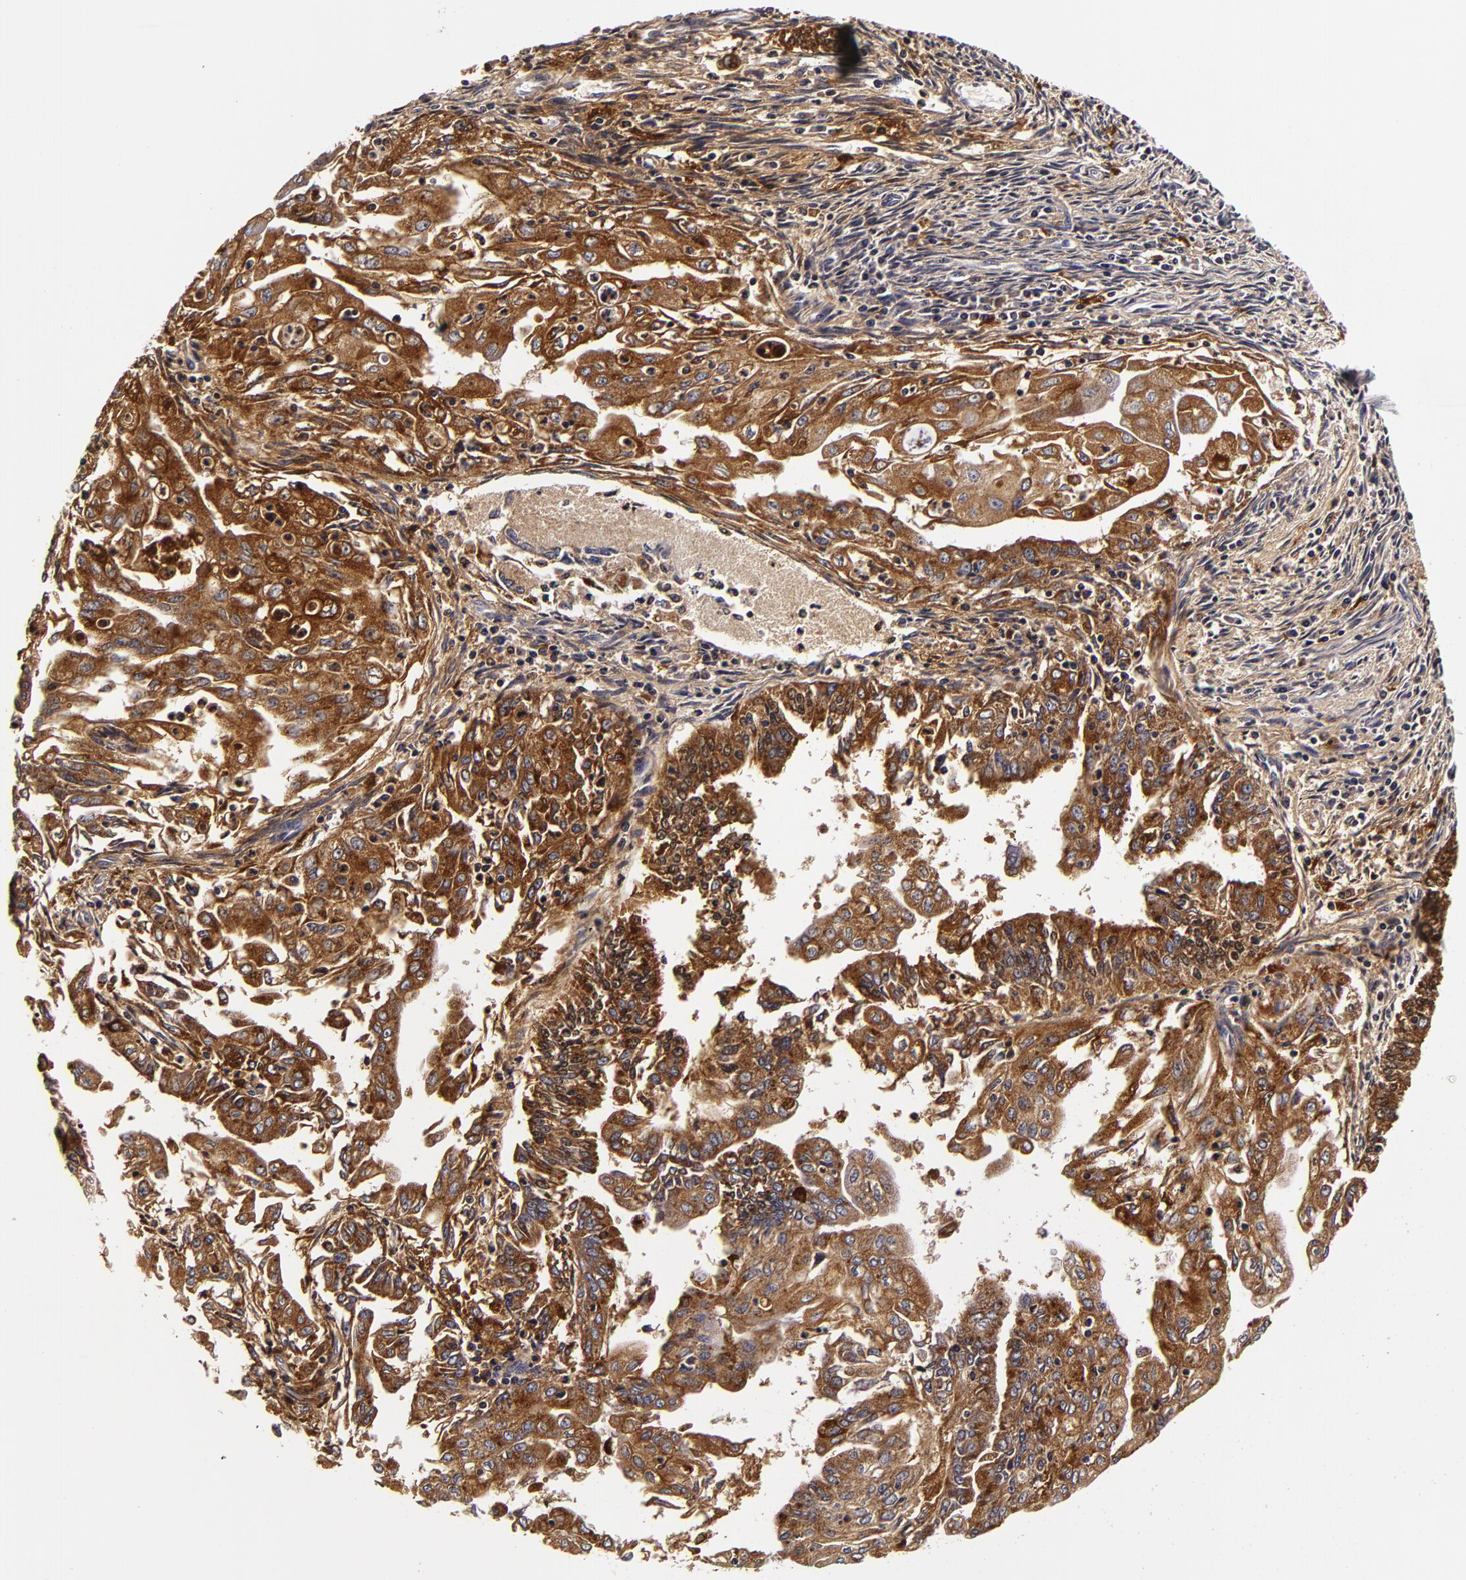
{"staining": {"intensity": "moderate", "quantity": ">75%", "location": "cytoplasmic/membranous"}, "tissue": "endometrial cancer", "cell_type": "Tumor cells", "image_type": "cancer", "snomed": [{"axis": "morphology", "description": "Adenocarcinoma, NOS"}, {"axis": "topography", "description": "Endometrium"}], "caption": "Immunohistochemical staining of human adenocarcinoma (endometrial) exhibits moderate cytoplasmic/membranous protein positivity in approximately >75% of tumor cells.", "gene": "LGALS3BP", "patient": {"sex": "female", "age": 75}}